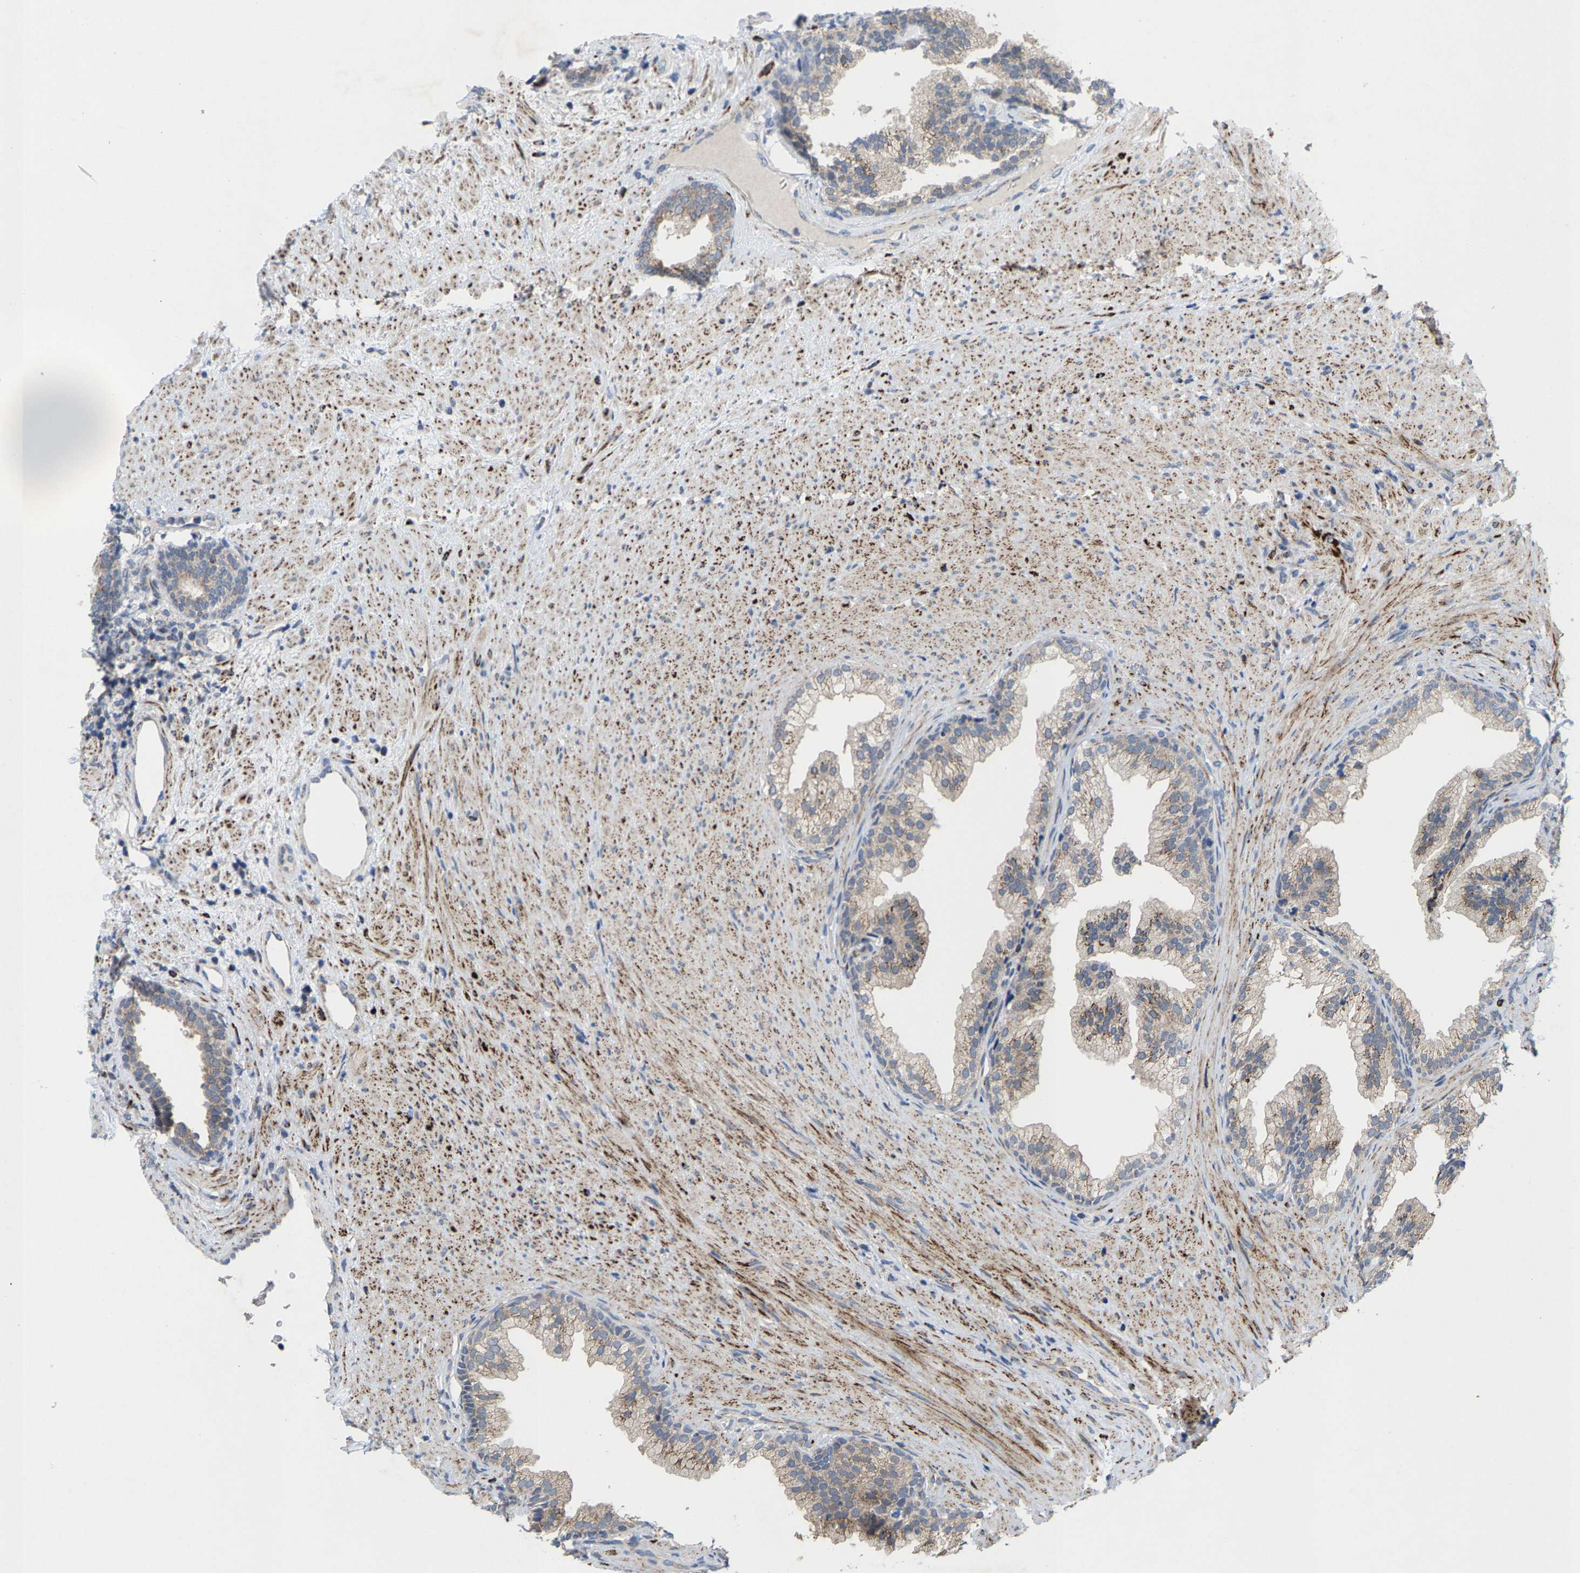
{"staining": {"intensity": "weak", "quantity": "25%-75%", "location": "cytoplasmic/membranous"}, "tissue": "prostate", "cell_type": "Glandular cells", "image_type": "normal", "snomed": [{"axis": "morphology", "description": "Normal tissue, NOS"}, {"axis": "topography", "description": "Prostate"}], "caption": "Brown immunohistochemical staining in normal human prostate shows weak cytoplasmic/membranous positivity in approximately 25%-75% of glandular cells. (DAB (3,3'-diaminobenzidine) IHC with brightfield microscopy, high magnification).", "gene": "TDRKH", "patient": {"sex": "male", "age": 76}}